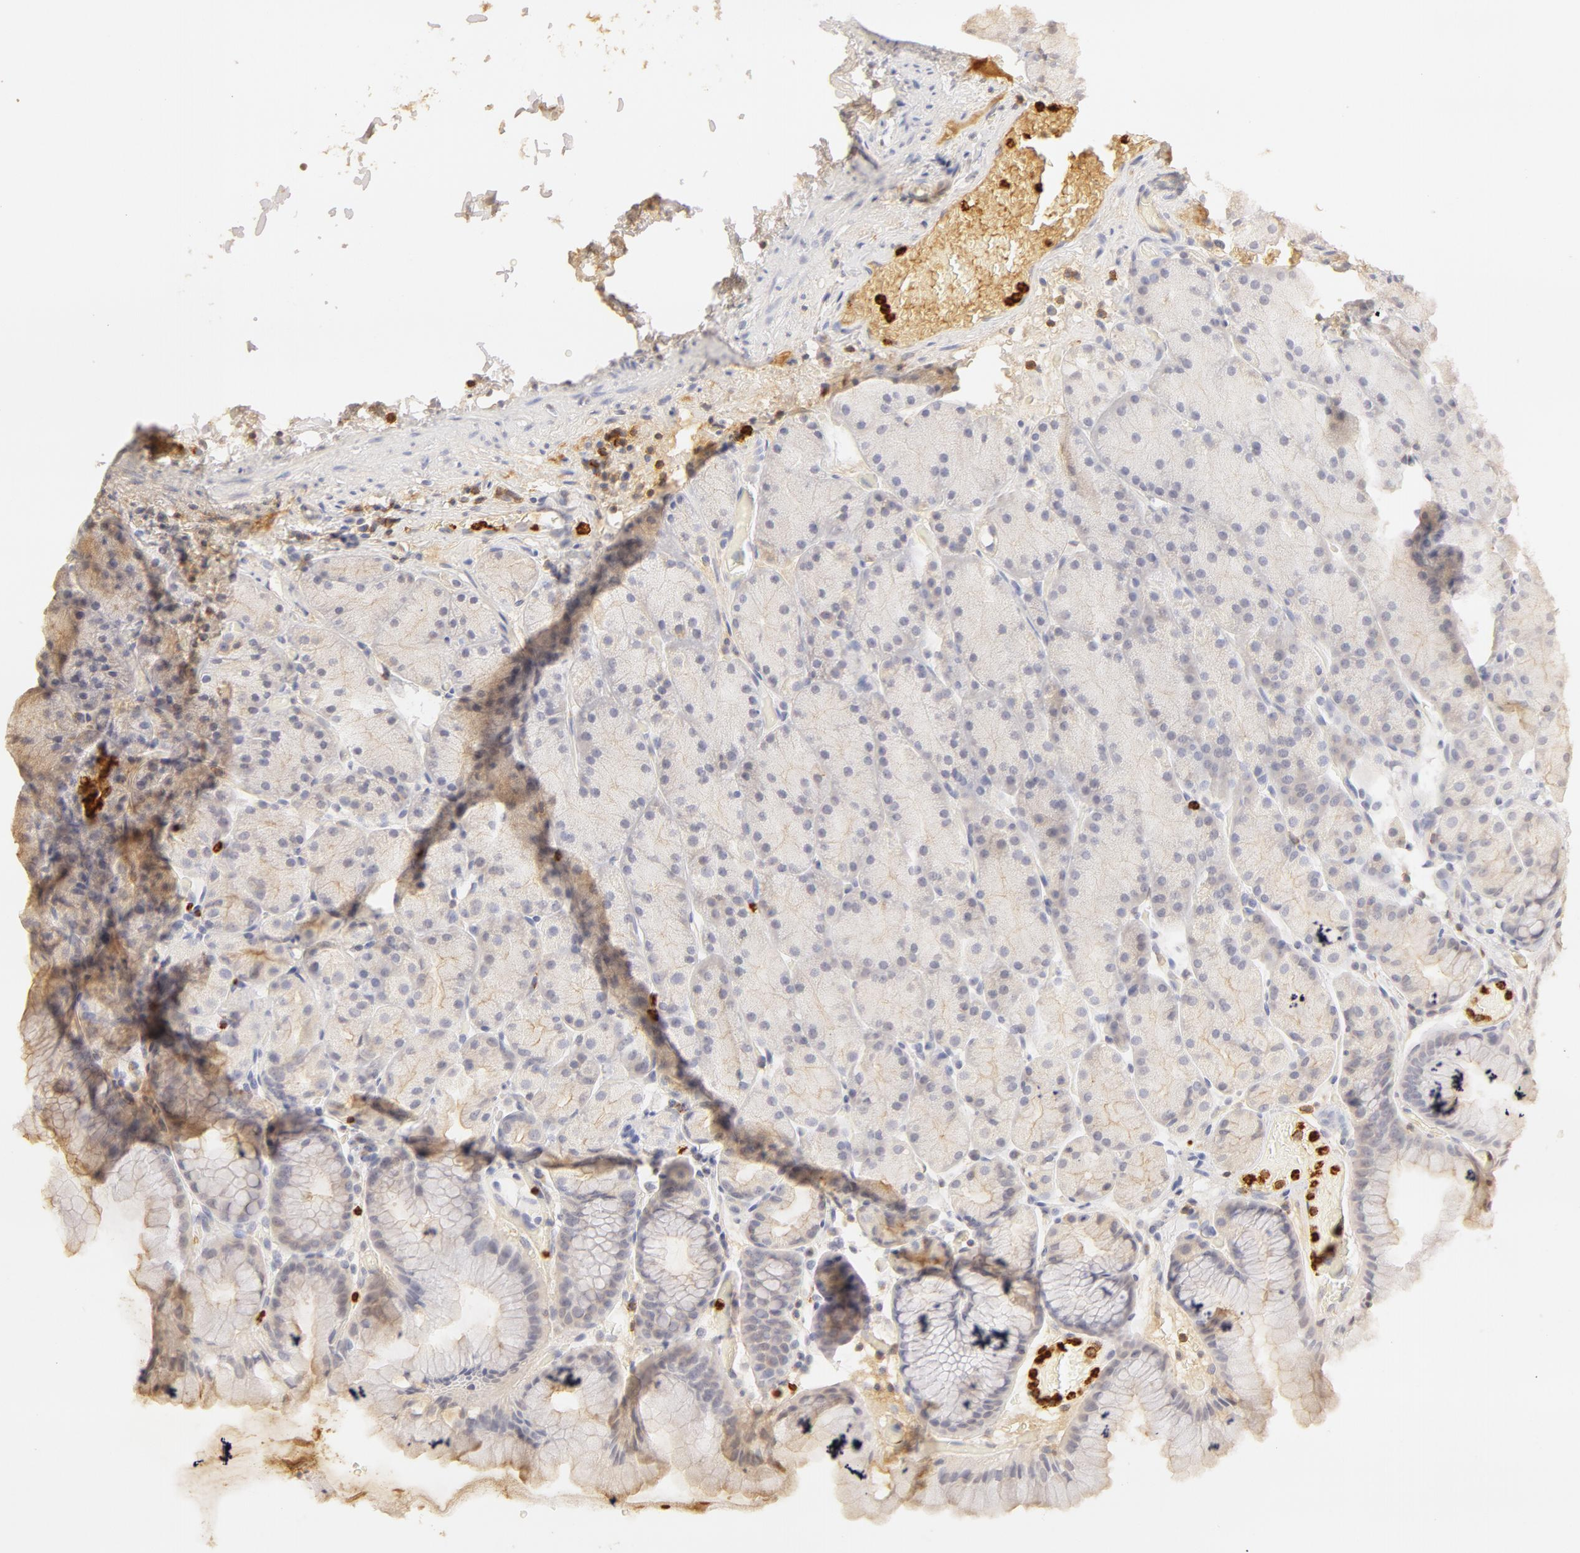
{"staining": {"intensity": "negative", "quantity": "none", "location": "none"}, "tissue": "stomach", "cell_type": "Glandular cells", "image_type": "normal", "snomed": [{"axis": "morphology", "description": "Normal tissue, NOS"}, {"axis": "topography", "description": "Stomach, upper"}], "caption": "Immunohistochemistry (IHC) histopathology image of benign stomach stained for a protein (brown), which shows no positivity in glandular cells.", "gene": "C1R", "patient": {"sex": "male", "age": 47}}